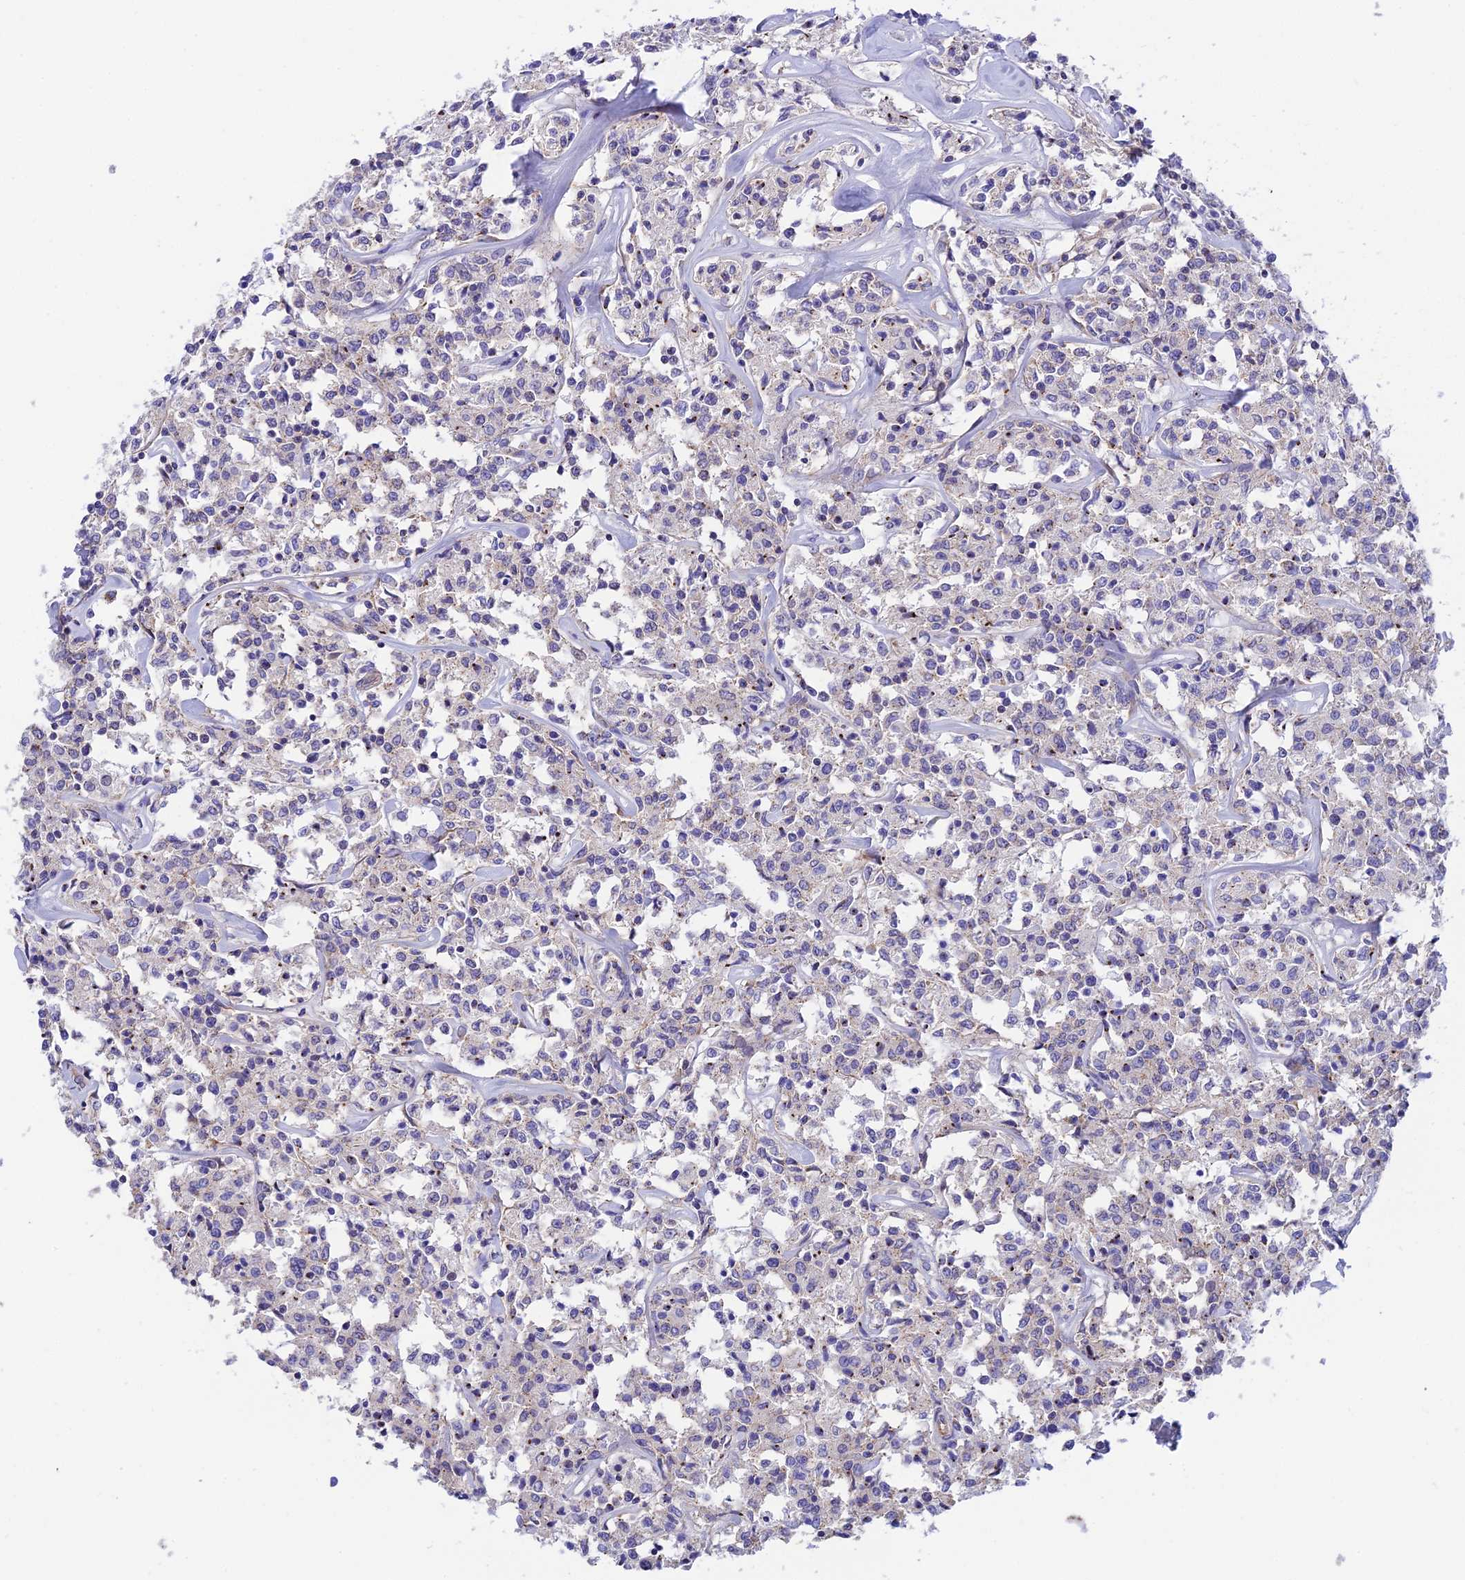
{"staining": {"intensity": "negative", "quantity": "none", "location": "none"}, "tissue": "lymphoma", "cell_type": "Tumor cells", "image_type": "cancer", "snomed": [{"axis": "morphology", "description": "Malignant lymphoma, non-Hodgkin's type, Low grade"}, {"axis": "topography", "description": "Small intestine"}], "caption": "Immunohistochemical staining of malignant lymphoma, non-Hodgkin's type (low-grade) displays no significant expression in tumor cells. Nuclei are stained in blue.", "gene": "CCDC157", "patient": {"sex": "female", "age": 59}}